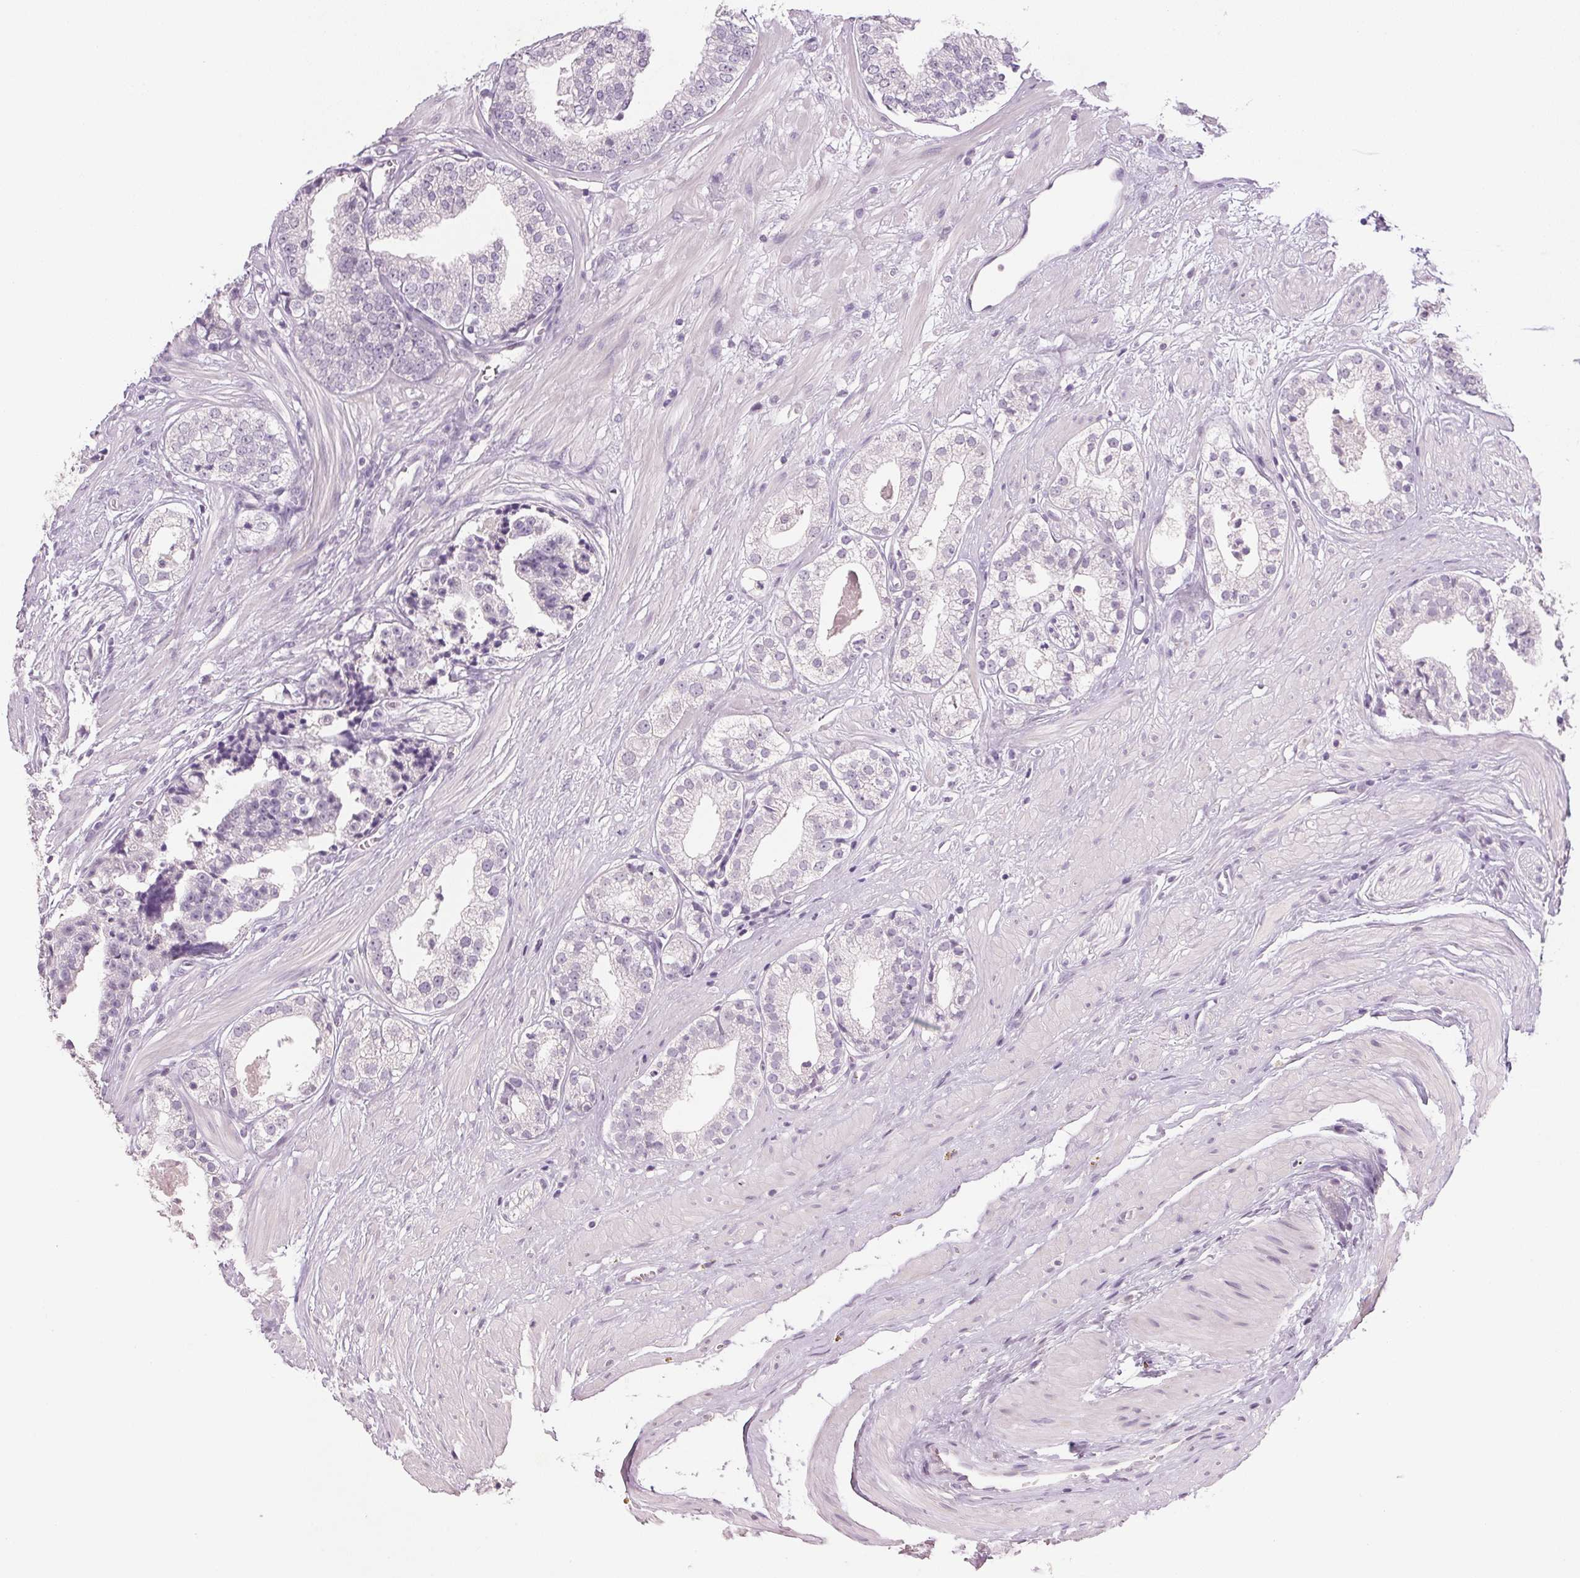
{"staining": {"intensity": "negative", "quantity": "none", "location": "none"}, "tissue": "prostate cancer", "cell_type": "Tumor cells", "image_type": "cancer", "snomed": [{"axis": "morphology", "description": "Adenocarcinoma, Low grade"}, {"axis": "topography", "description": "Prostate"}], "caption": "Protein analysis of low-grade adenocarcinoma (prostate) displays no significant expression in tumor cells.", "gene": "IGFBP1", "patient": {"sex": "male", "age": 60}}